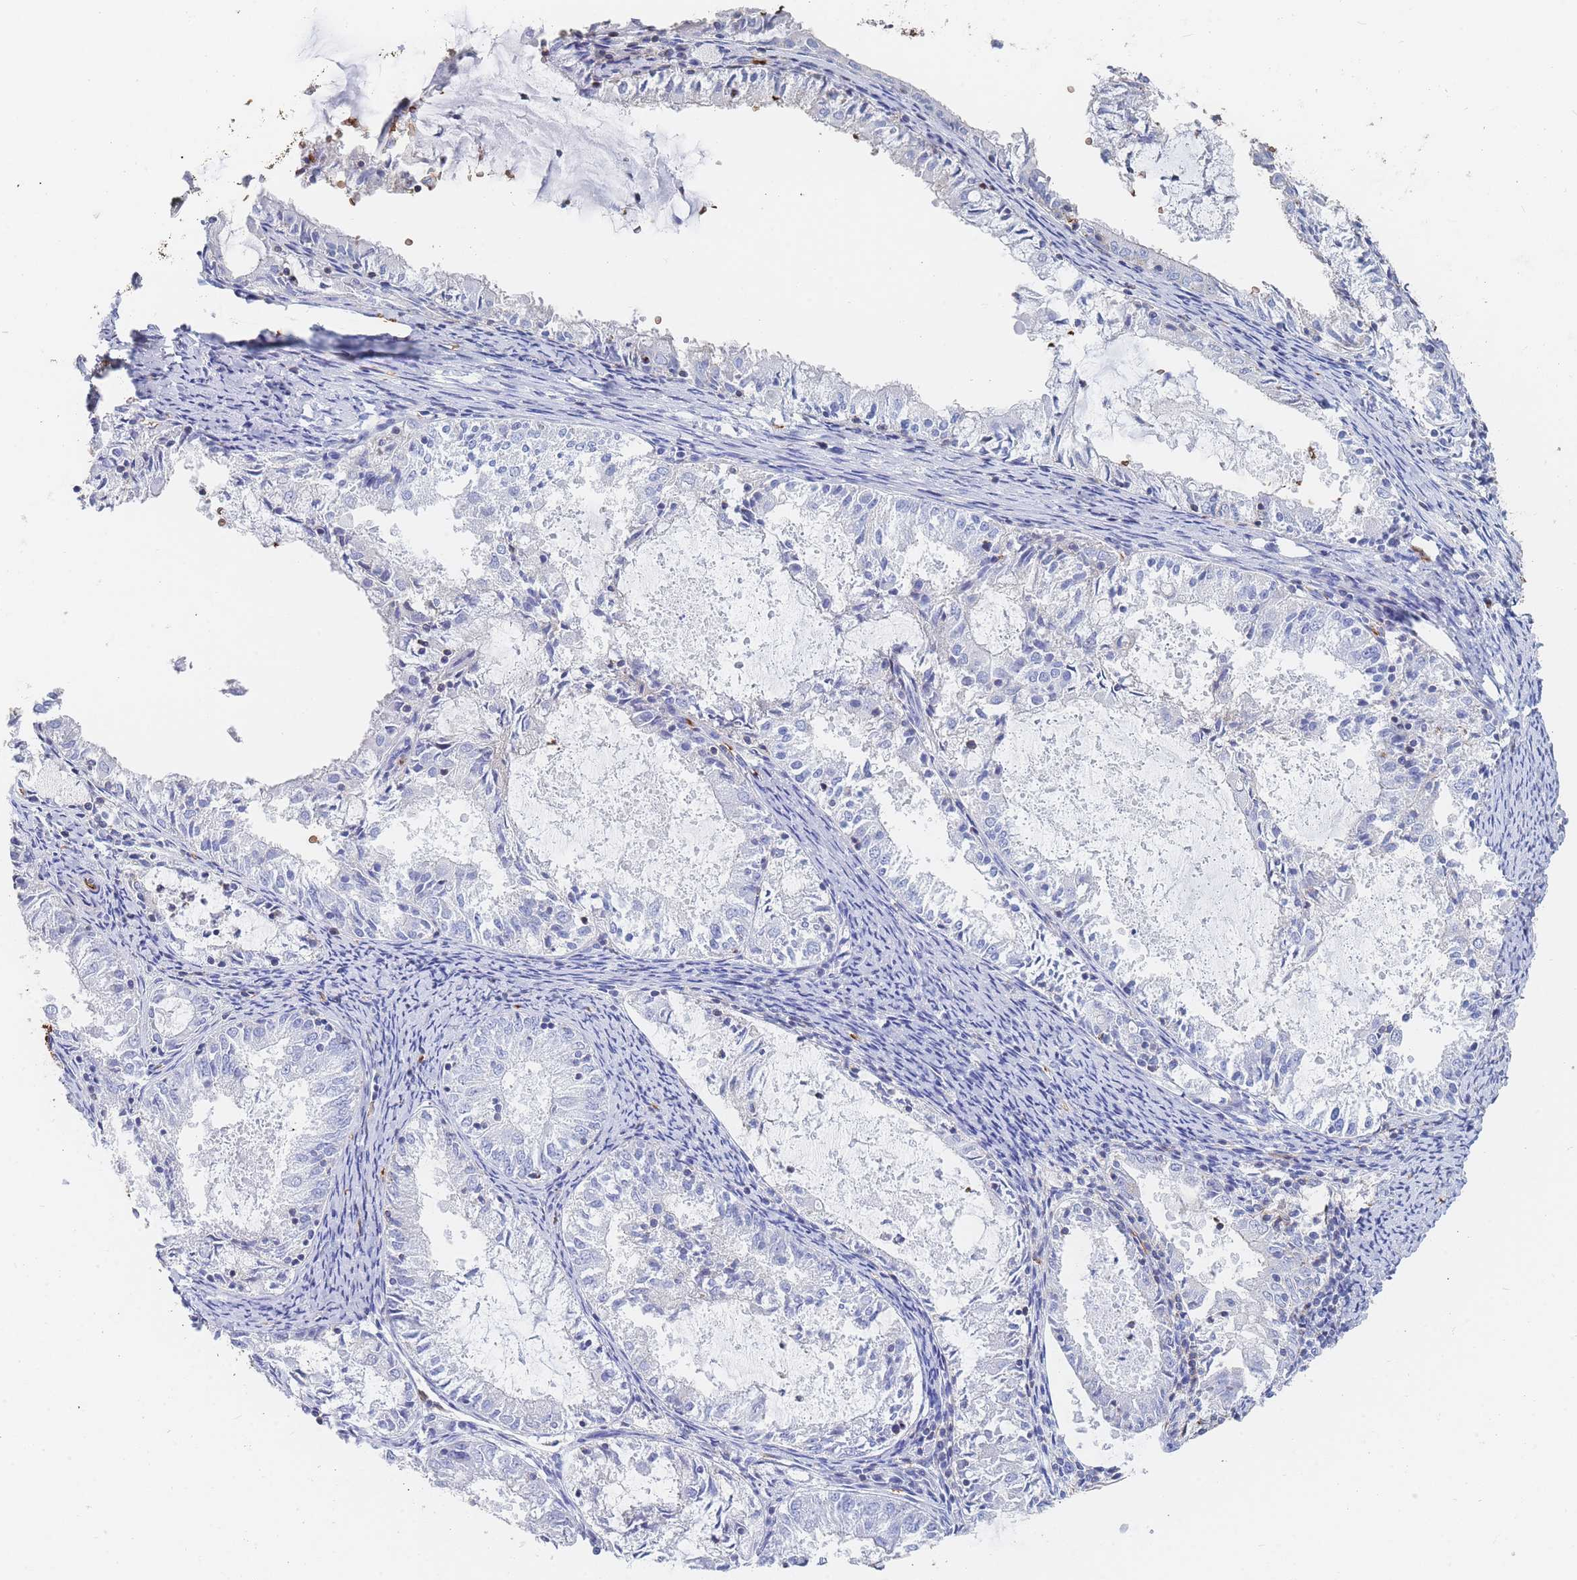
{"staining": {"intensity": "strong", "quantity": "<25%", "location": "cytoplasmic/membranous"}, "tissue": "endometrial cancer", "cell_type": "Tumor cells", "image_type": "cancer", "snomed": [{"axis": "morphology", "description": "Adenocarcinoma, NOS"}, {"axis": "topography", "description": "Endometrium"}], "caption": "Protein staining by immunohistochemistry (IHC) reveals strong cytoplasmic/membranous expression in about <25% of tumor cells in endometrial cancer.", "gene": "SLC2A1", "patient": {"sex": "female", "age": 57}}